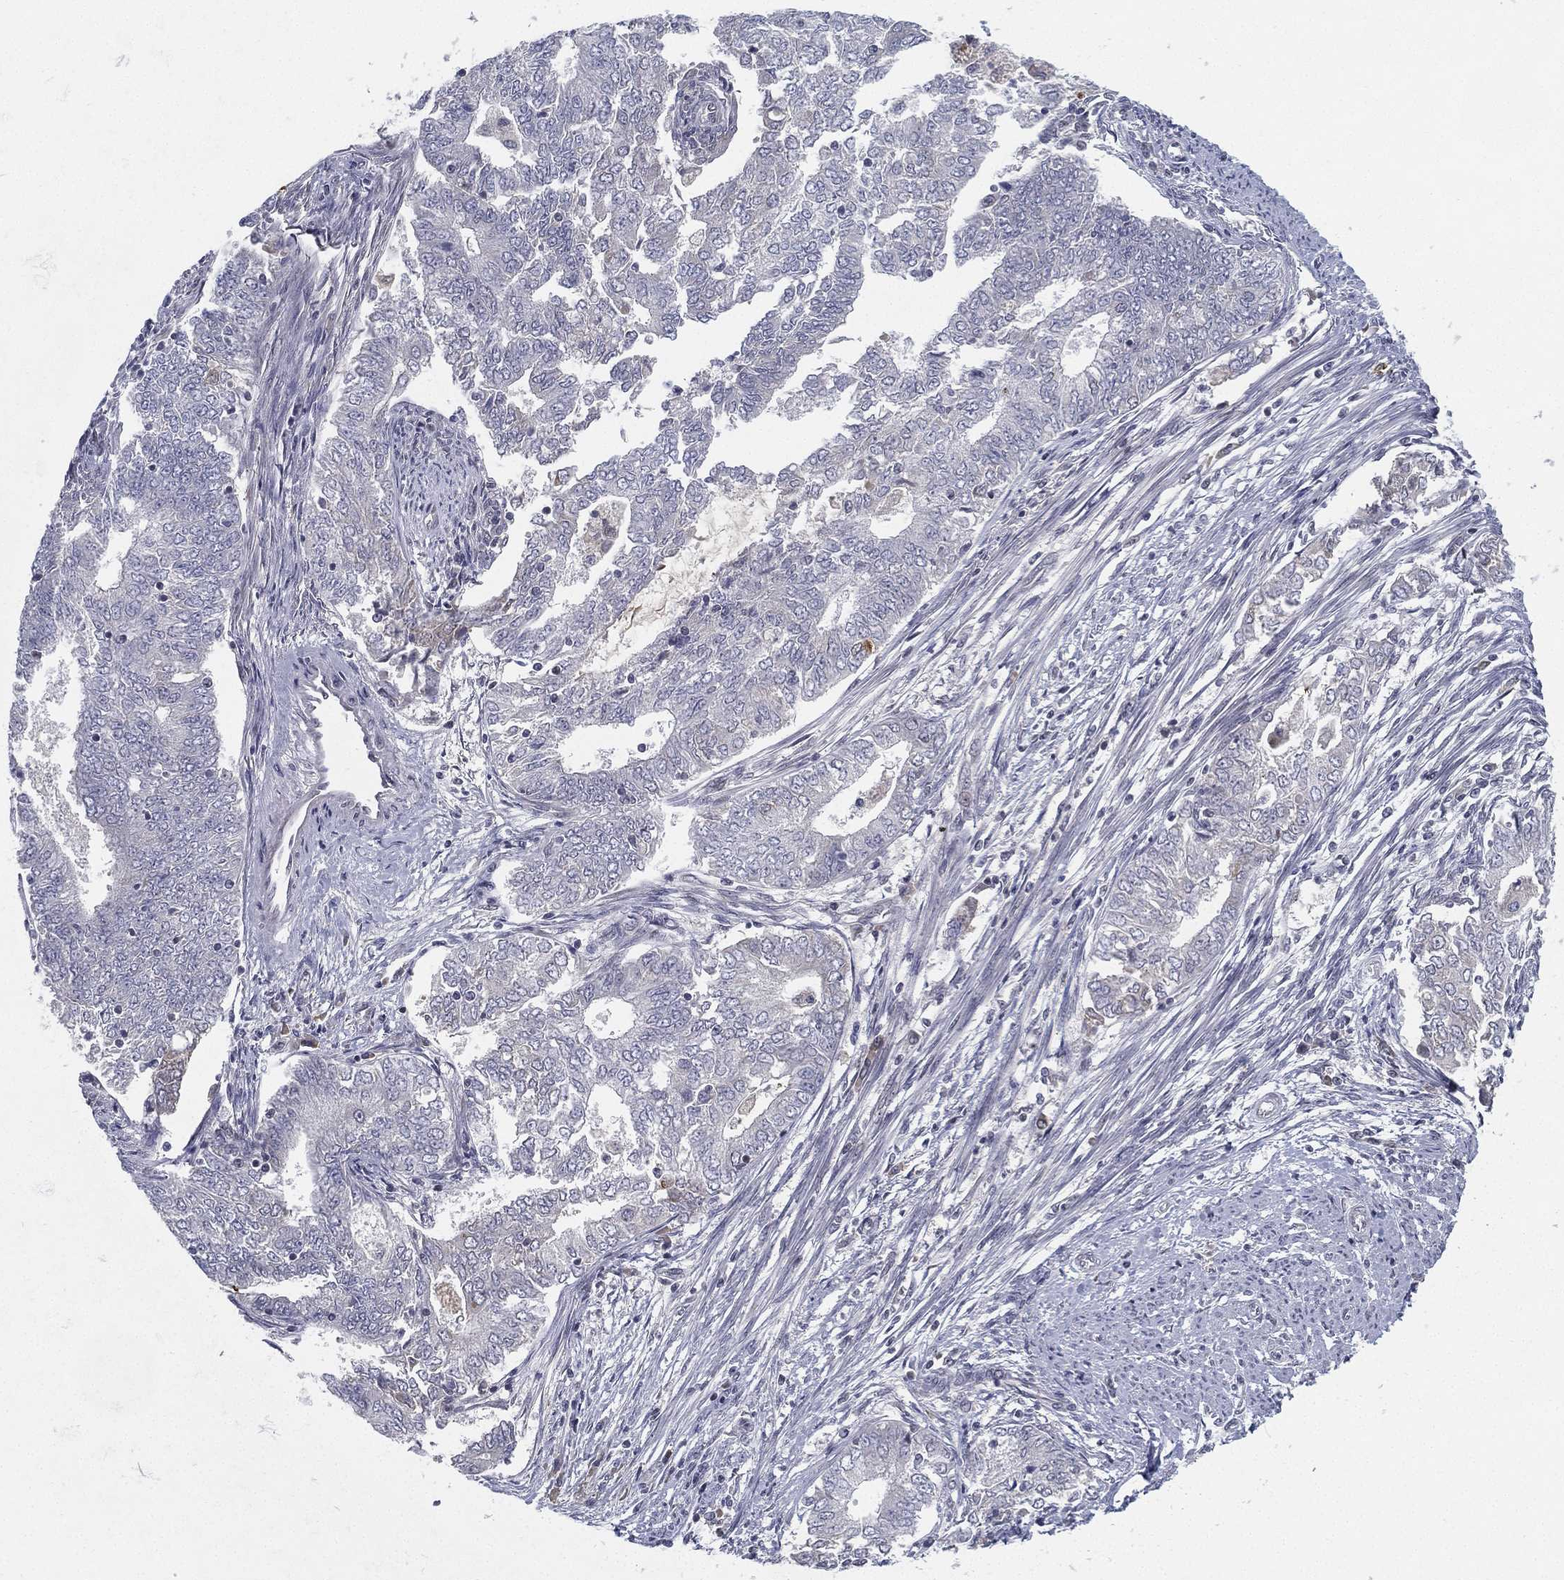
{"staining": {"intensity": "negative", "quantity": "none", "location": "none"}, "tissue": "endometrial cancer", "cell_type": "Tumor cells", "image_type": "cancer", "snomed": [{"axis": "morphology", "description": "Adenocarcinoma, NOS"}, {"axis": "topography", "description": "Endometrium"}], "caption": "The micrograph exhibits no significant positivity in tumor cells of endometrial cancer (adenocarcinoma). (DAB (3,3'-diaminobenzidine) IHC visualized using brightfield microscopy, high magnification).", "gene": "MS4A8", "patient": {"sex": "female", "age": 62}}